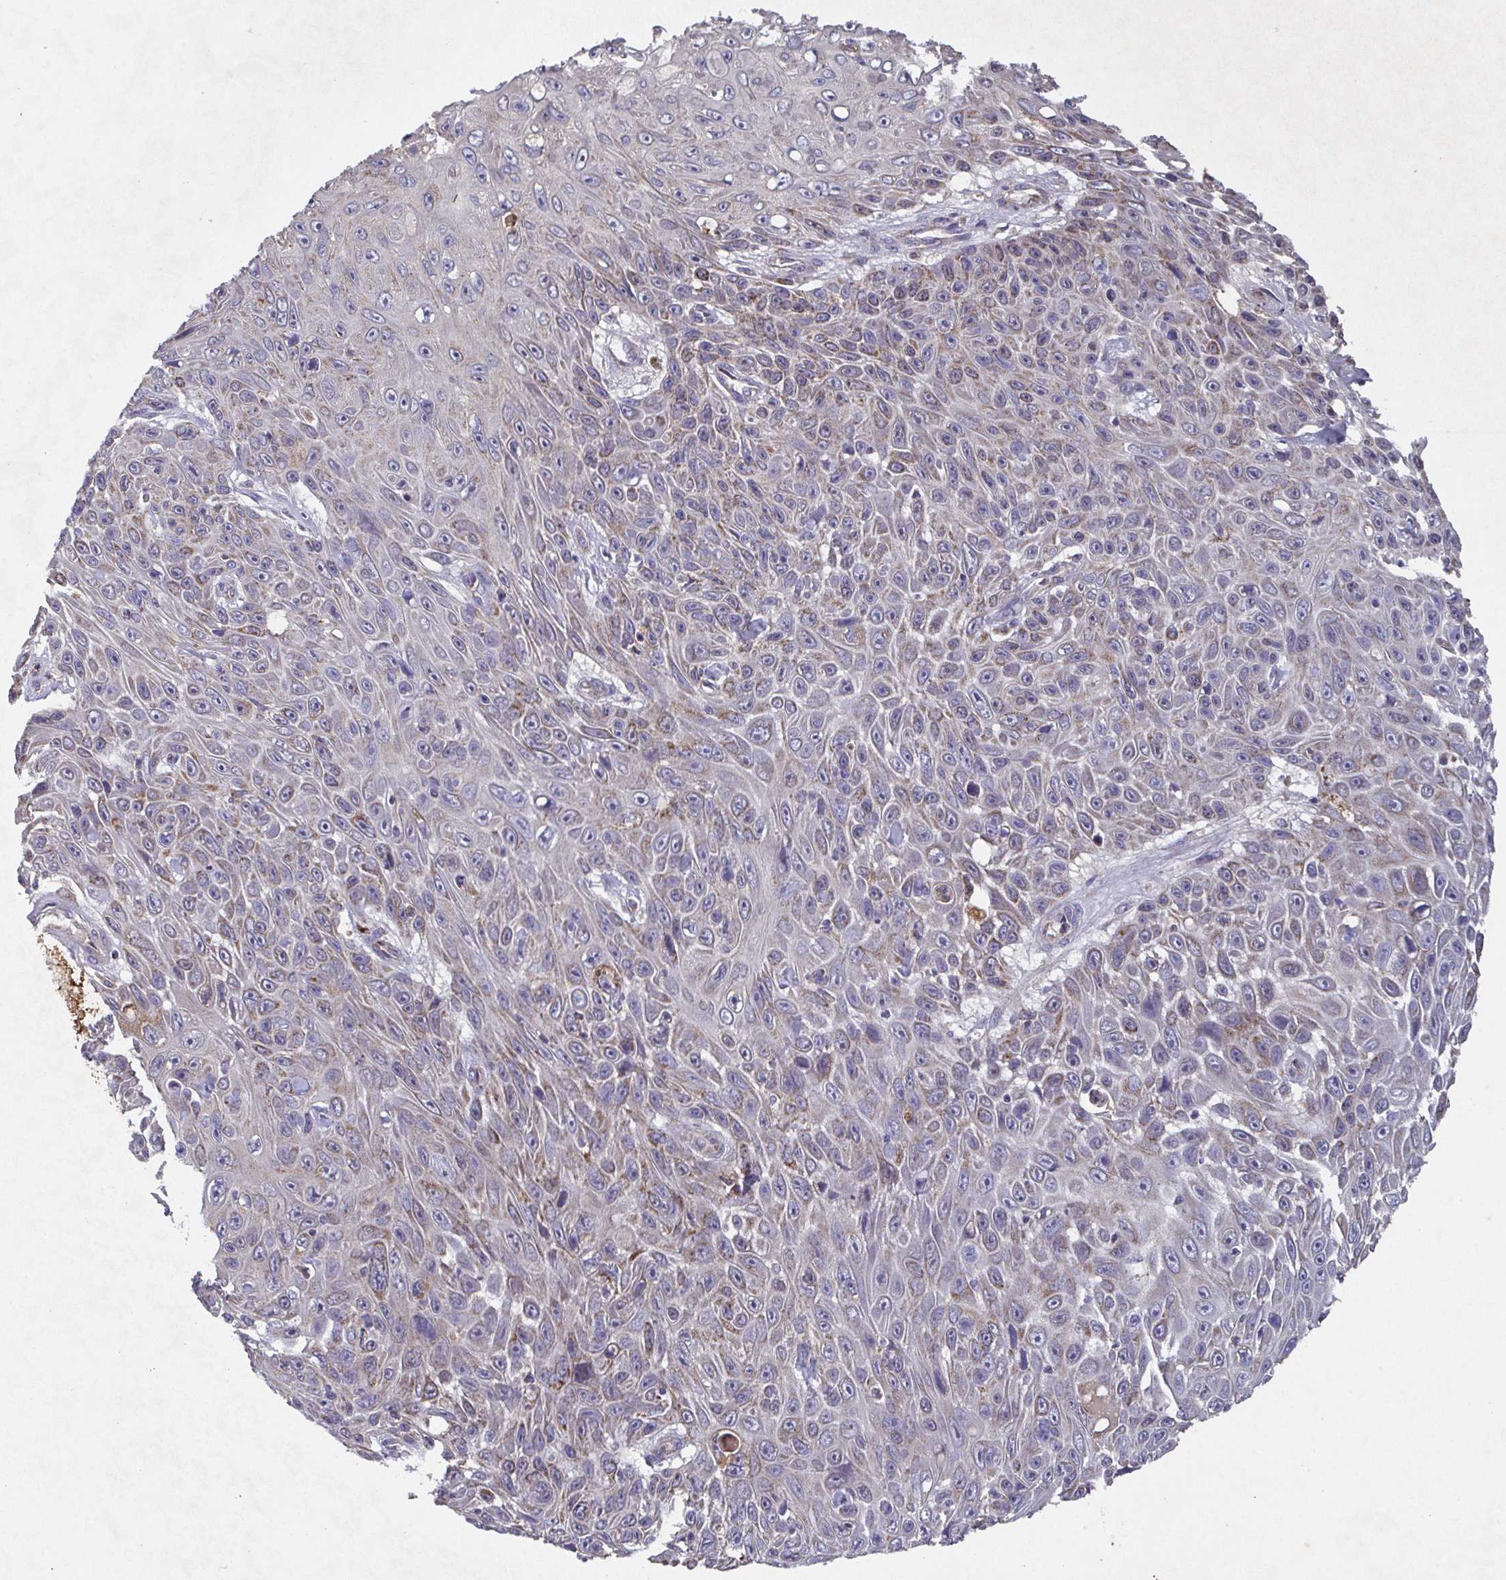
{"staining": {"intensity": "weak", "quantity": "25%-75%", "location": "cytoplasmic/membranous"}, "tissue": "skin cancer", "cell_type": "Tumor cells", "image_type": "cancer", "snomed": [{"axis": "morphology", "description": "Squamous cell carcinoma, NOS"}, {"axis": "topography", "description": "Skin"}], "caption": "The histopathology image exhibits a brown stain indicating the presence of a protein in the cytoplasmic/membranous of tumor cells in skin squamous cell carcinoma.", "gene": "MT-ND3", "patient": {"sex": "male", "age": 82}}